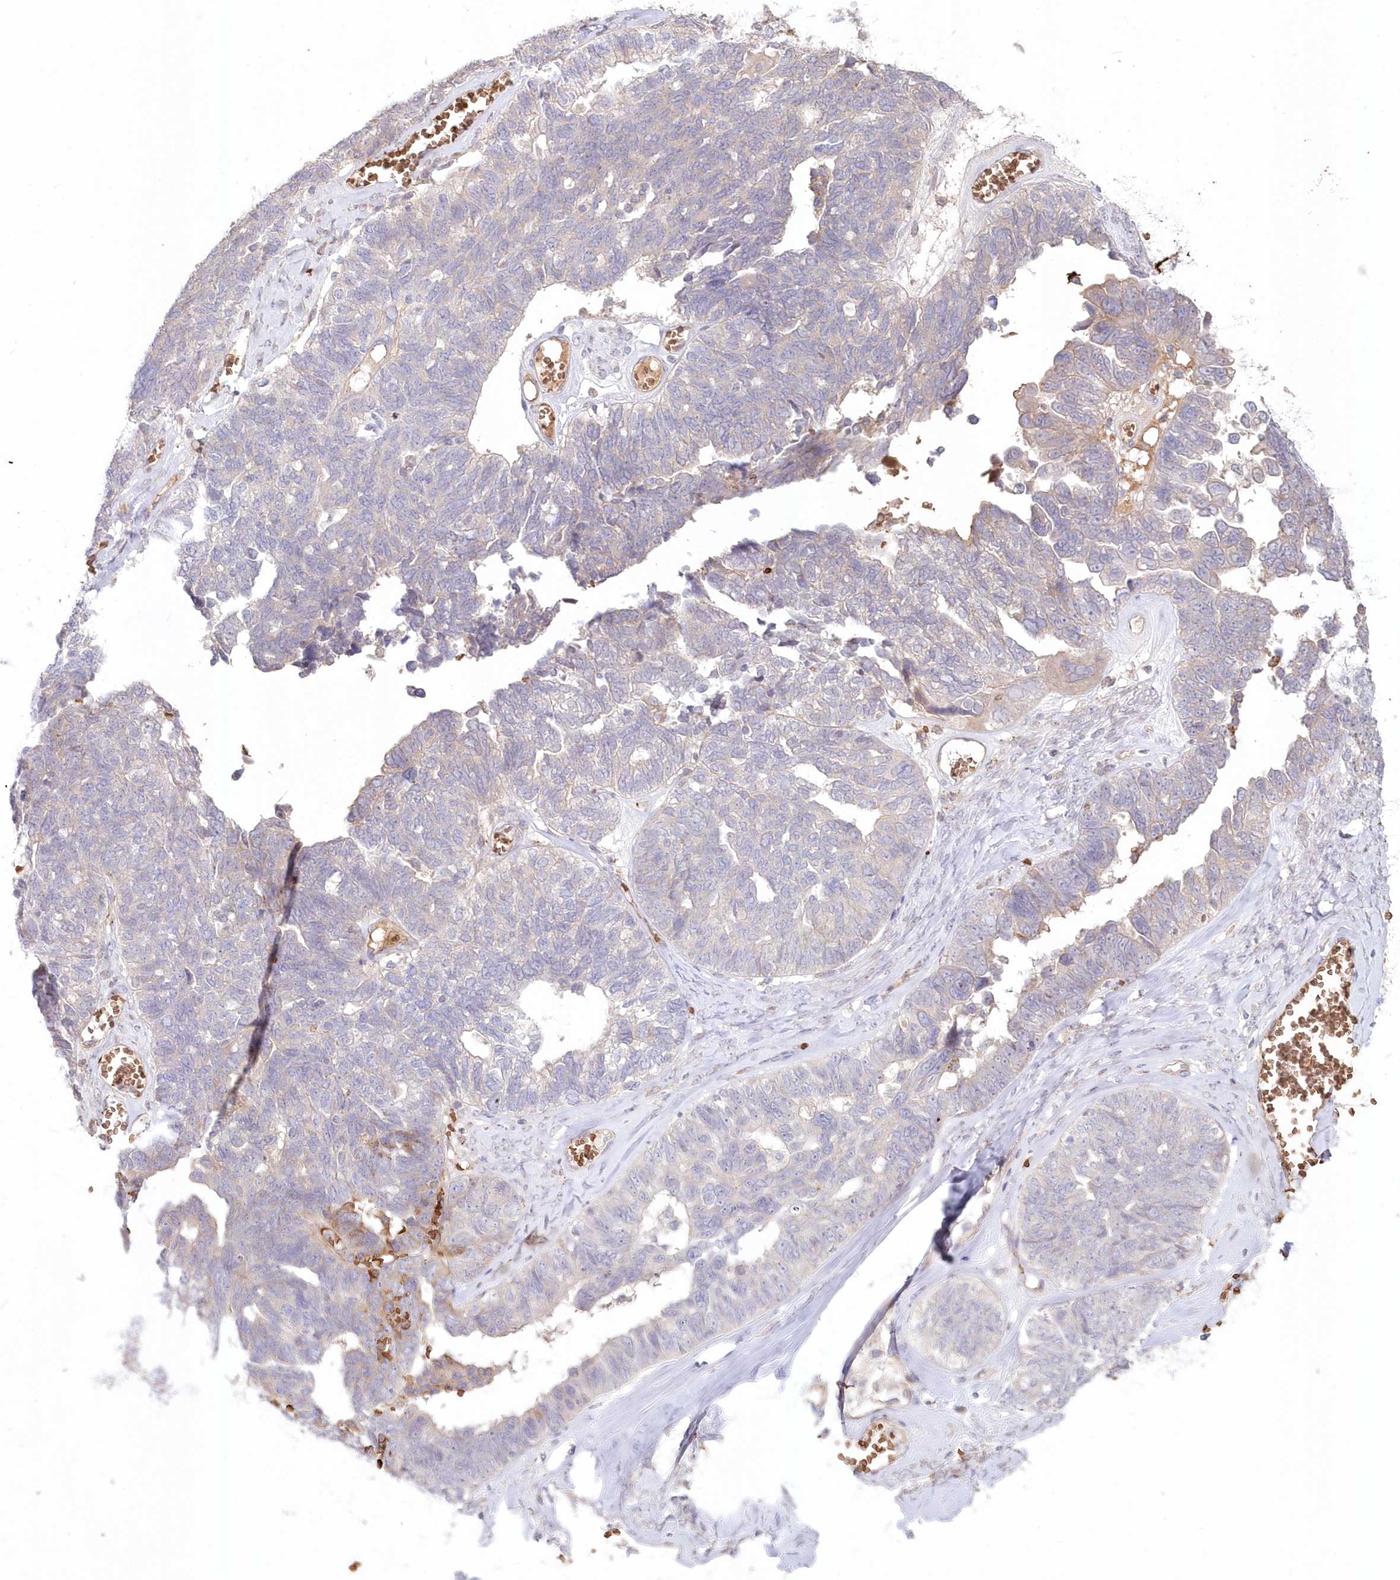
{"staining": {"intensity": "negative", "quantity": "none", "location": "none"}, "tissue": "ovarian cancer", "cell_type": "Tumor cells", "image_type": "cancer", "snomed": [{"axis": "morphology", "description": "Cystadenocarcinoma, serous, NOS"}, {"axis": "topography", "description": "Ovary"}], "caption": "This is a photomicrograph of IHC staining of serous cystadenocarcinoma (ovarian), which shows no positivity in tumor cells.", "gene": "SERINC1", "patient": {"sex": "female", "age": 79}}